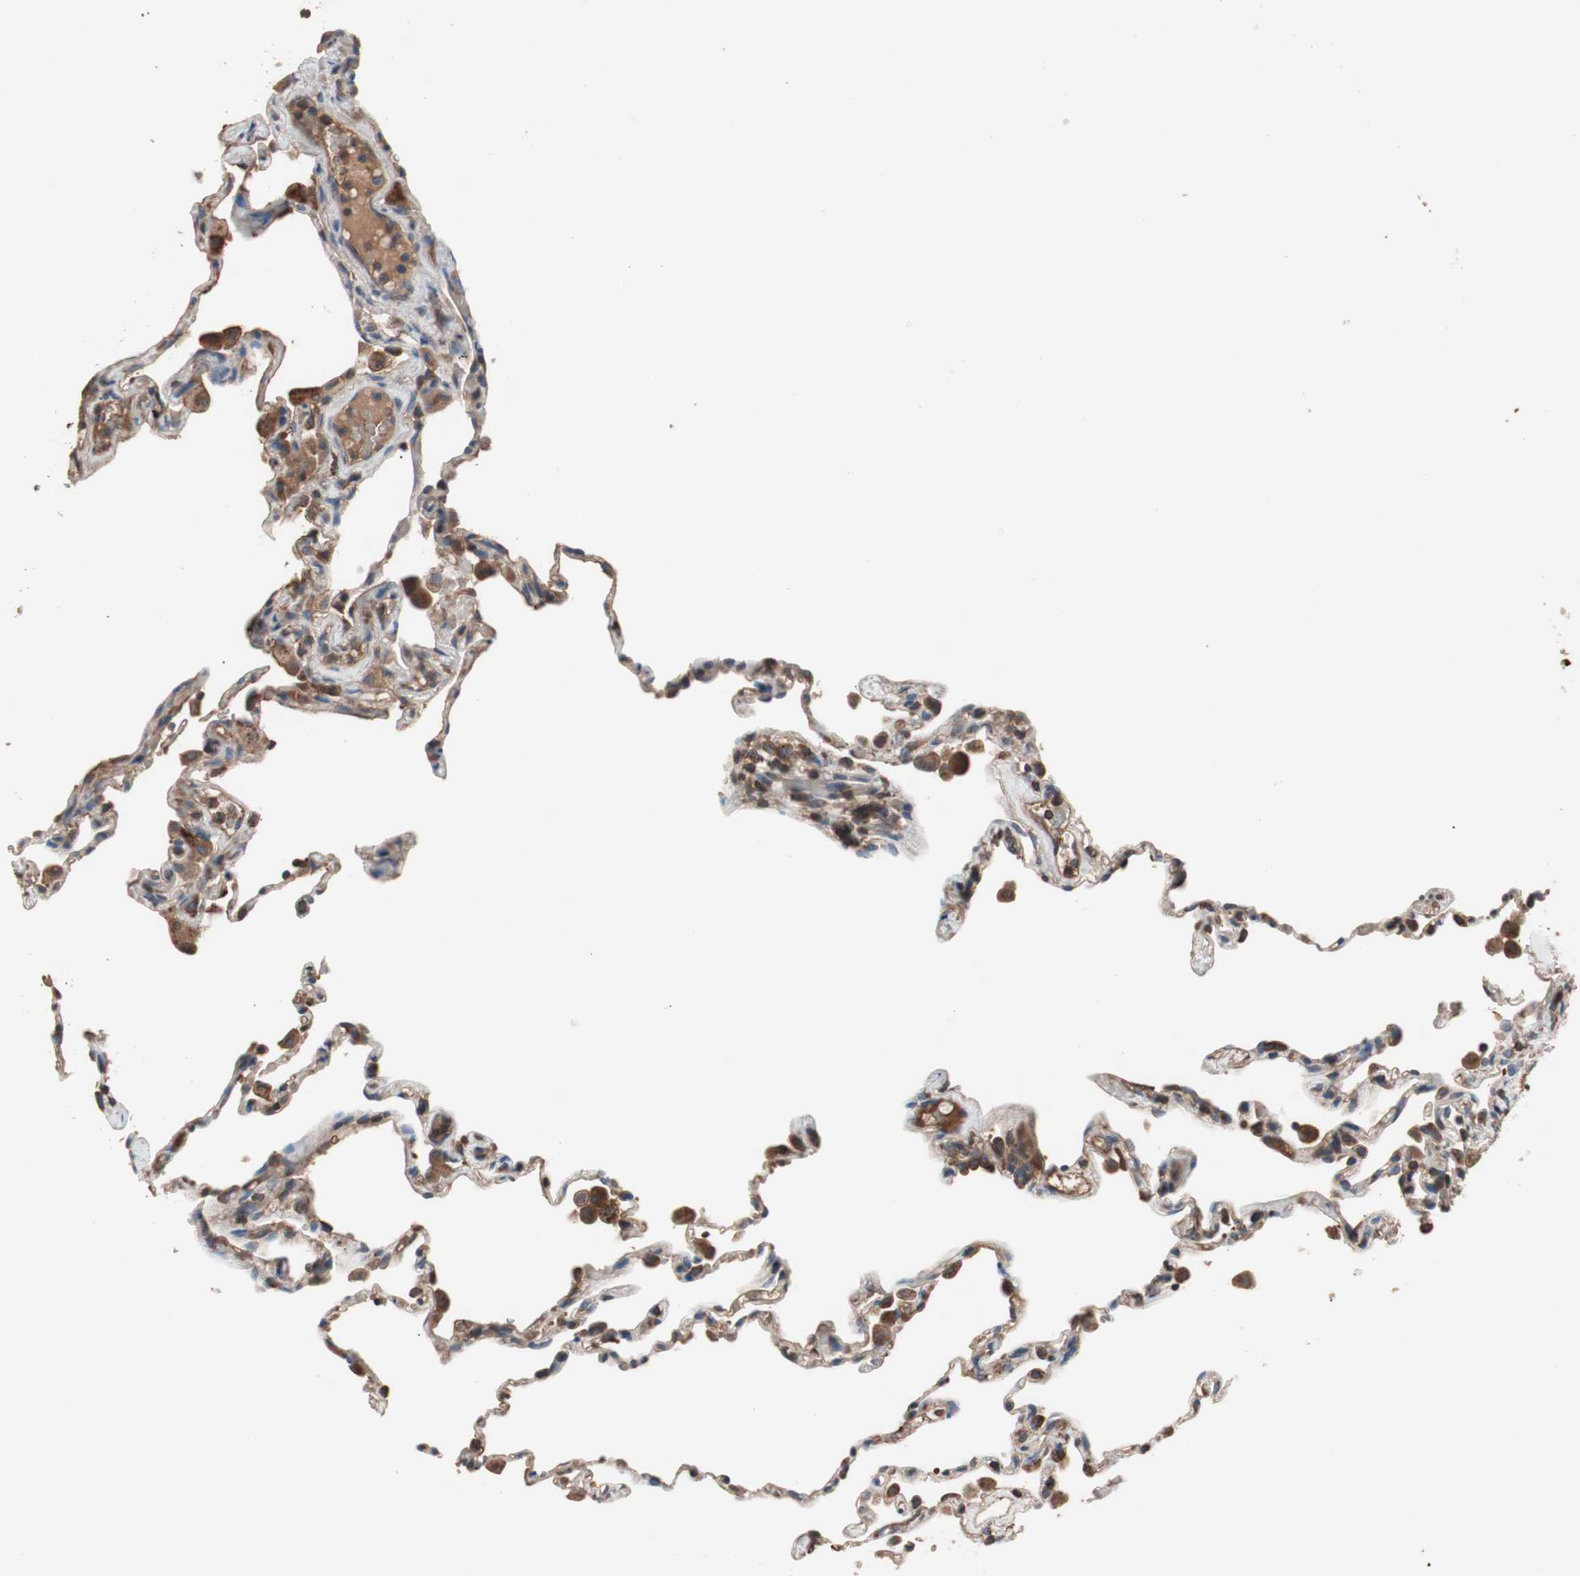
{"staining": {"intensity": "strong", "quantity": "25%-75%", "location": "cytoplasmic/membranous"}, "tissue": "lung", "cell_type": "Alveolar cells", "image_type": "normal", "snomed": [{"axis": "morphology", "description": "Normal tissue, NOS"}, {"axis": "topography", "description": "Lung"}], "caption": "Immunohistochemical staining of benign lung reveals strong cytoplasmic/membranous protein expression in about 25%-75% of alveolar cells. Using DAB (brown) and hematoxylin (blue) stains, captured at high magnification using brightfield microscopy.", "gene": "GLYCTK", "patient": {"sex": "male", "age": 59}}